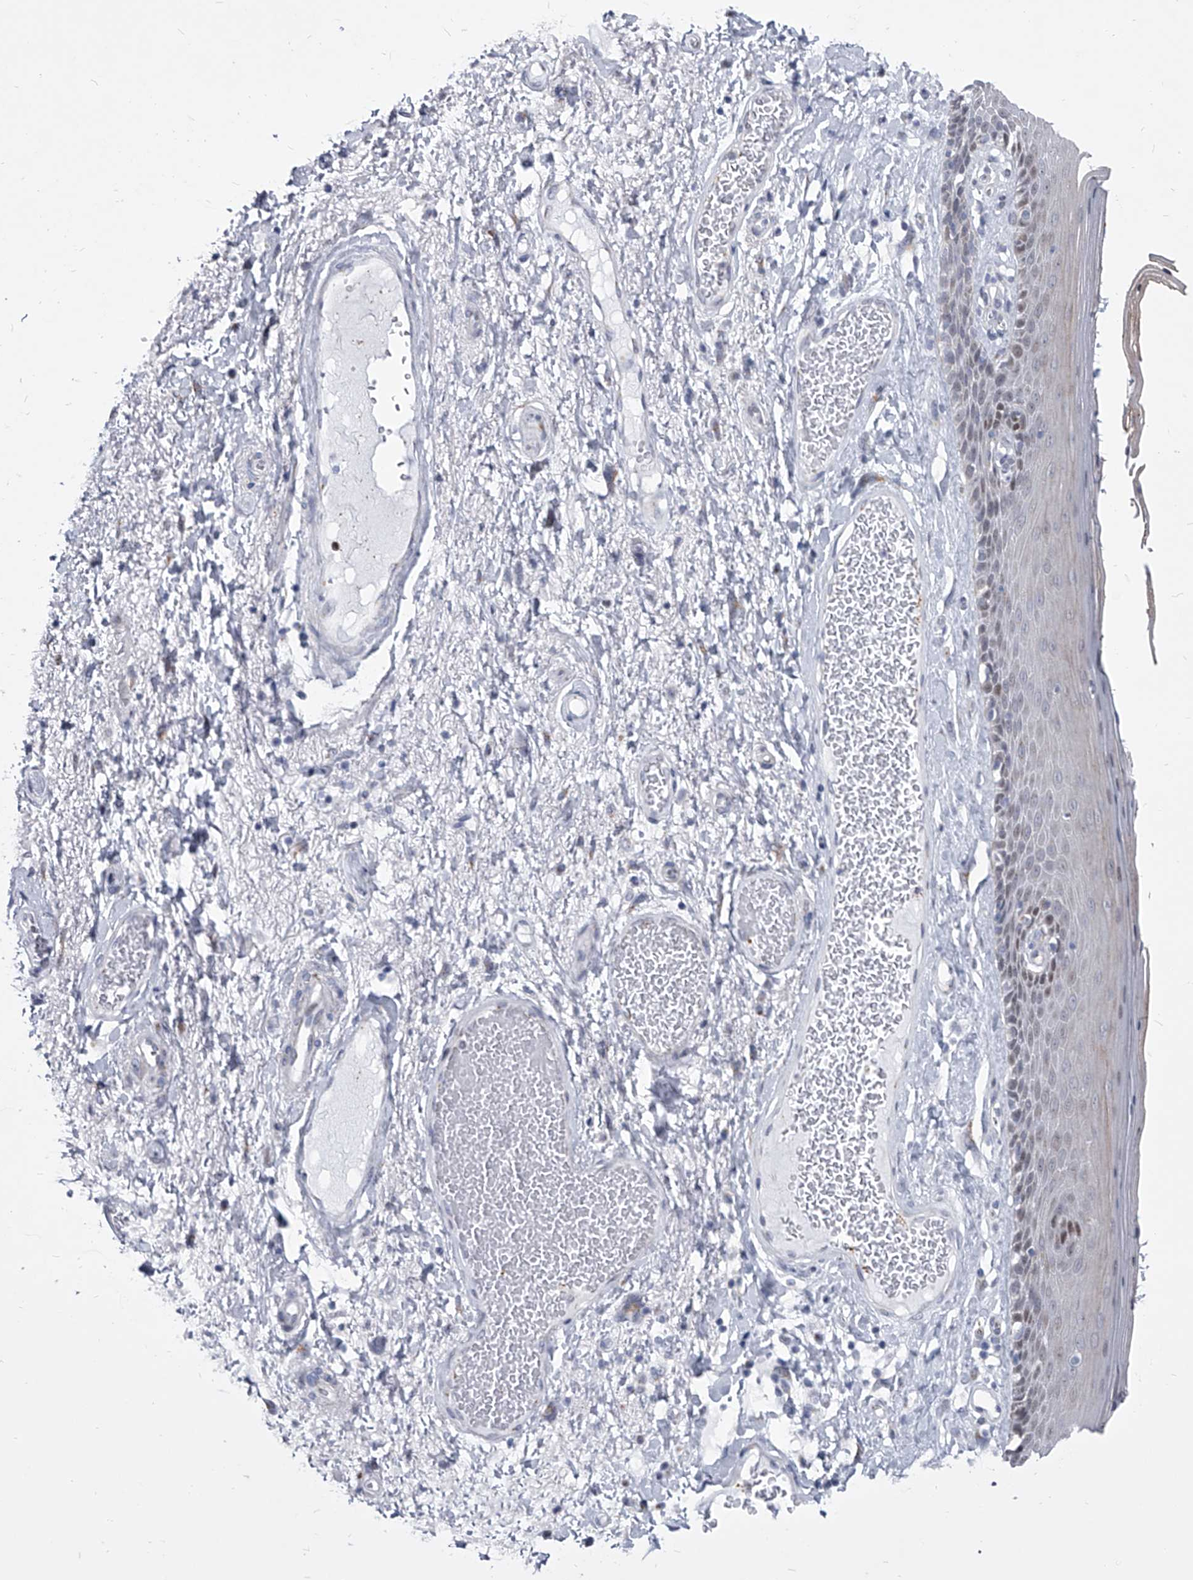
{"staining": {"intensity": "weak", "quantity": "<25%", "location": "cytoplasmic/membranous,nuclear"}, "tissue": "skin", "cell_type": "Epidermal cells", "image_type": "normal", "snomed": [{"axis": "morphology", "description": "Normal tissue, NOS"}, {"axis": "topography", "description": "Anal"}], "caption": "Unremarkable skin was stained to show a protein in brown. There is no significant staining in epidermal cells. (DAB (3,3'-diaminobenzidine) immunohistochemistry (IHC), high magnification).", "gene": "EVA1C", "patient": {"sex": "male", "age": 69}}